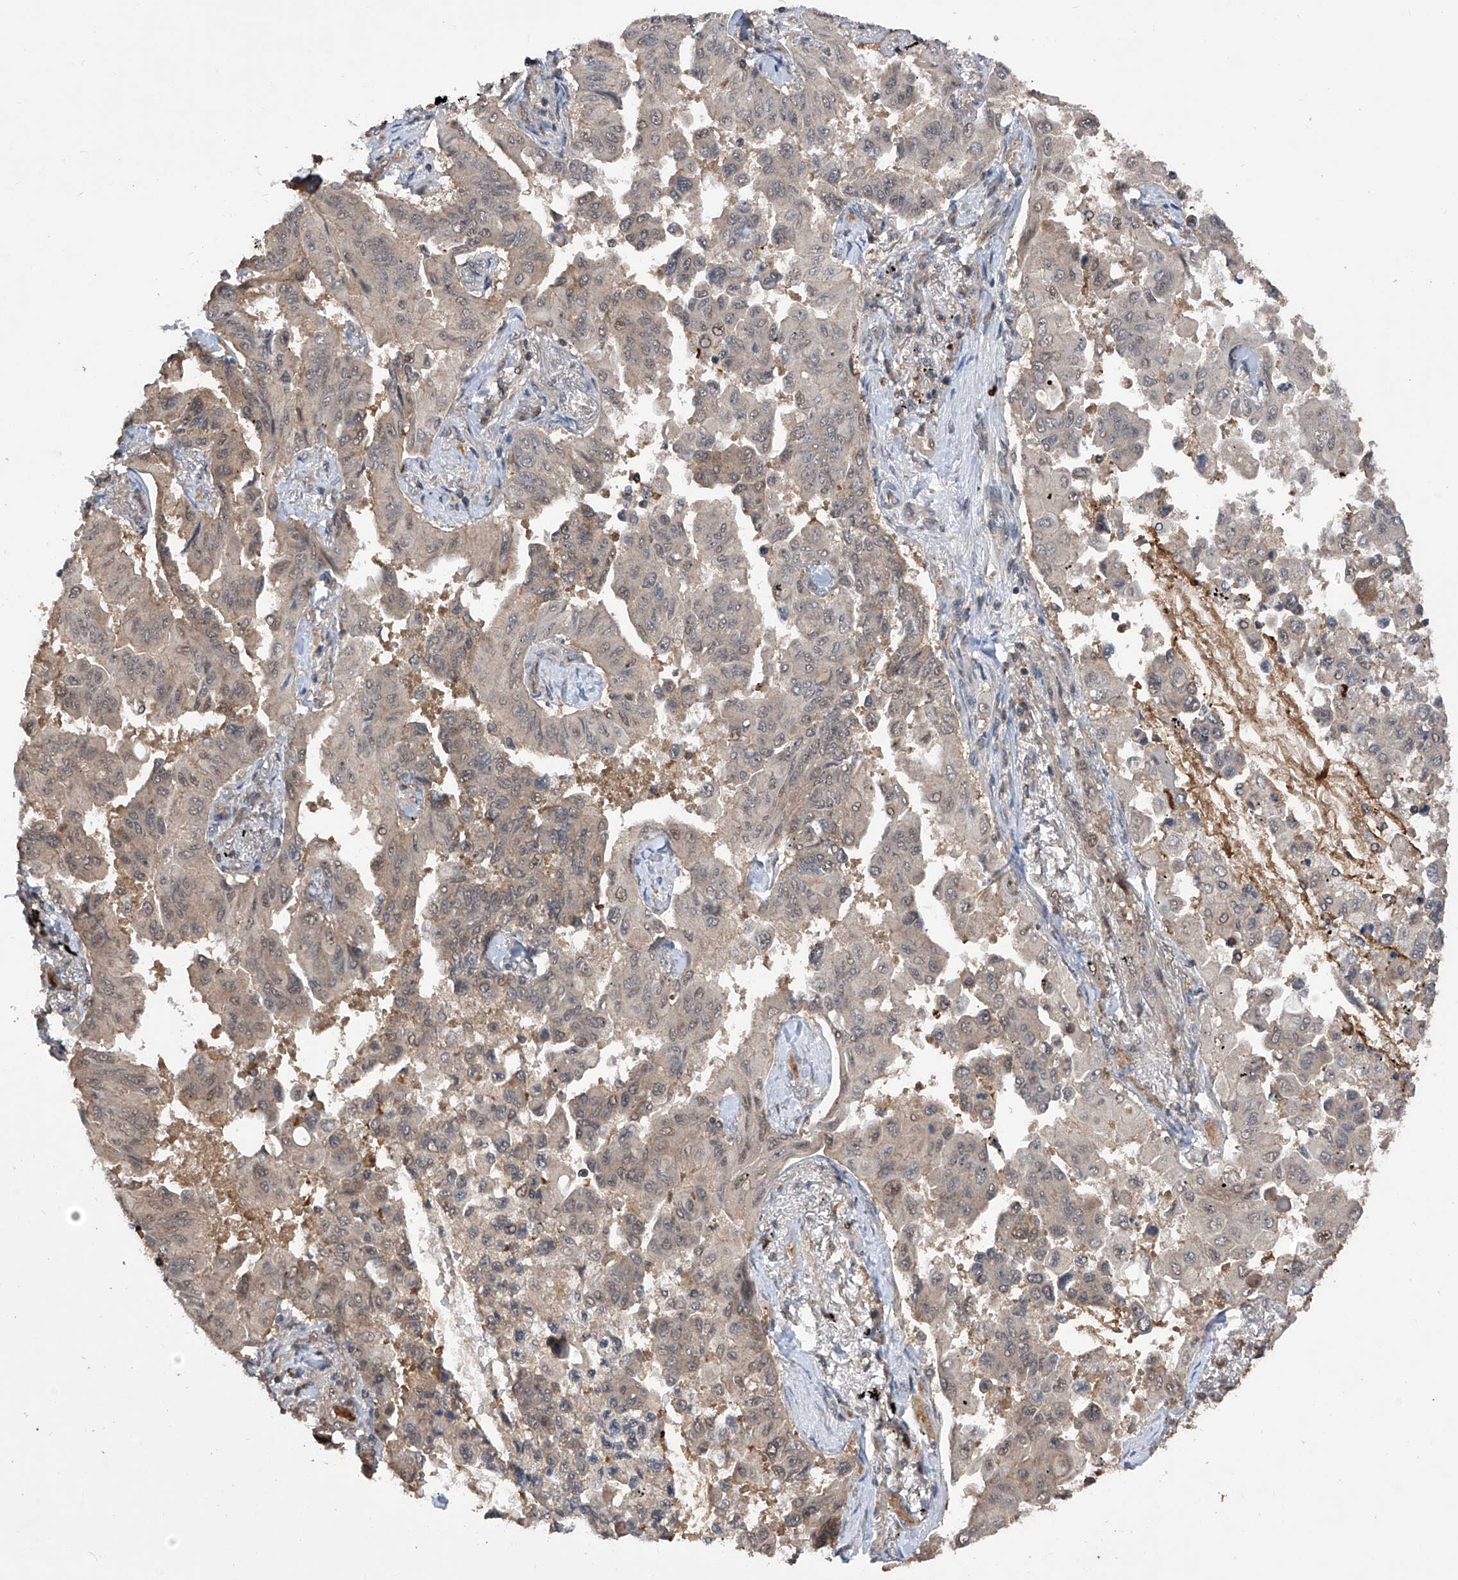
{"staining": {"intensity": "weak", "quantity": "<25%", "location": "cytoplasmic/membranous,nuclear"}, "tissue": "lung cancer", "cell_type": "Tumor cells", "image_type": "cancer", "snomed": [{"axis": "morphology", "description": "Adenocarcinoma, NOS"}, {"axis": "topography", "description": "Lung"}], "caption": "Immunohistochemistry (IHC) micrograph of lung cancer (adenocarcinoma) stained for a protein (brown), which reveals no positivity in tumor cells.", "gene": "LYSMD4", "patient": {"sex": "female", "age": 67}}